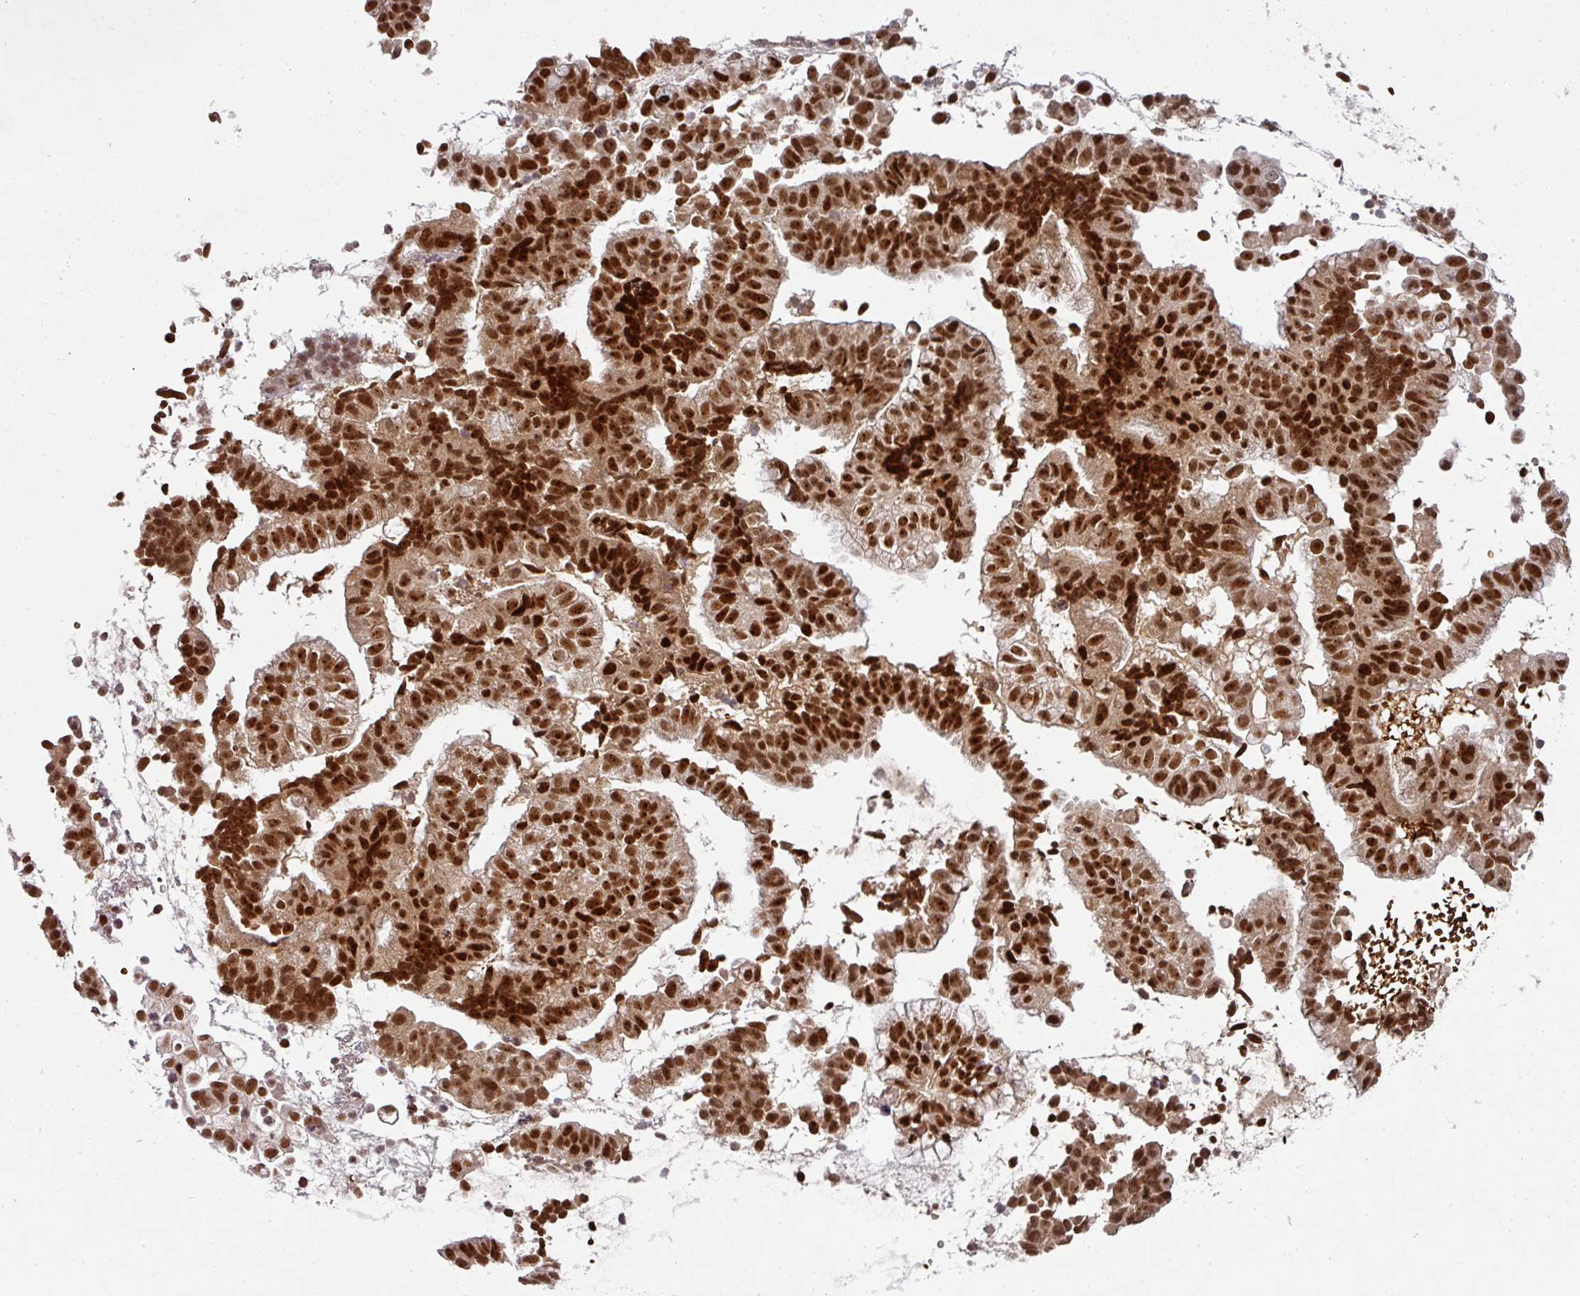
{"staining": {"intensity": "strong", "quantity": ">75%", "location": "nuclear"}, "tissue": "endometrial cancer", "cell_type": "Tumor cells", "image_type": "cancer", "snomed": [{"axis": "morphology", "description": "Adenocarcinoma, NOS"}, {"axis": "topography", "description": "Endometrium"}], "caption": "Protein staining reveals strong nuclear positivity in approximately >75% of tumor cells in endometrial adenocarcinoma.", "gene": "NEIL1", "patient": {"sex": "female", "age": 76}}